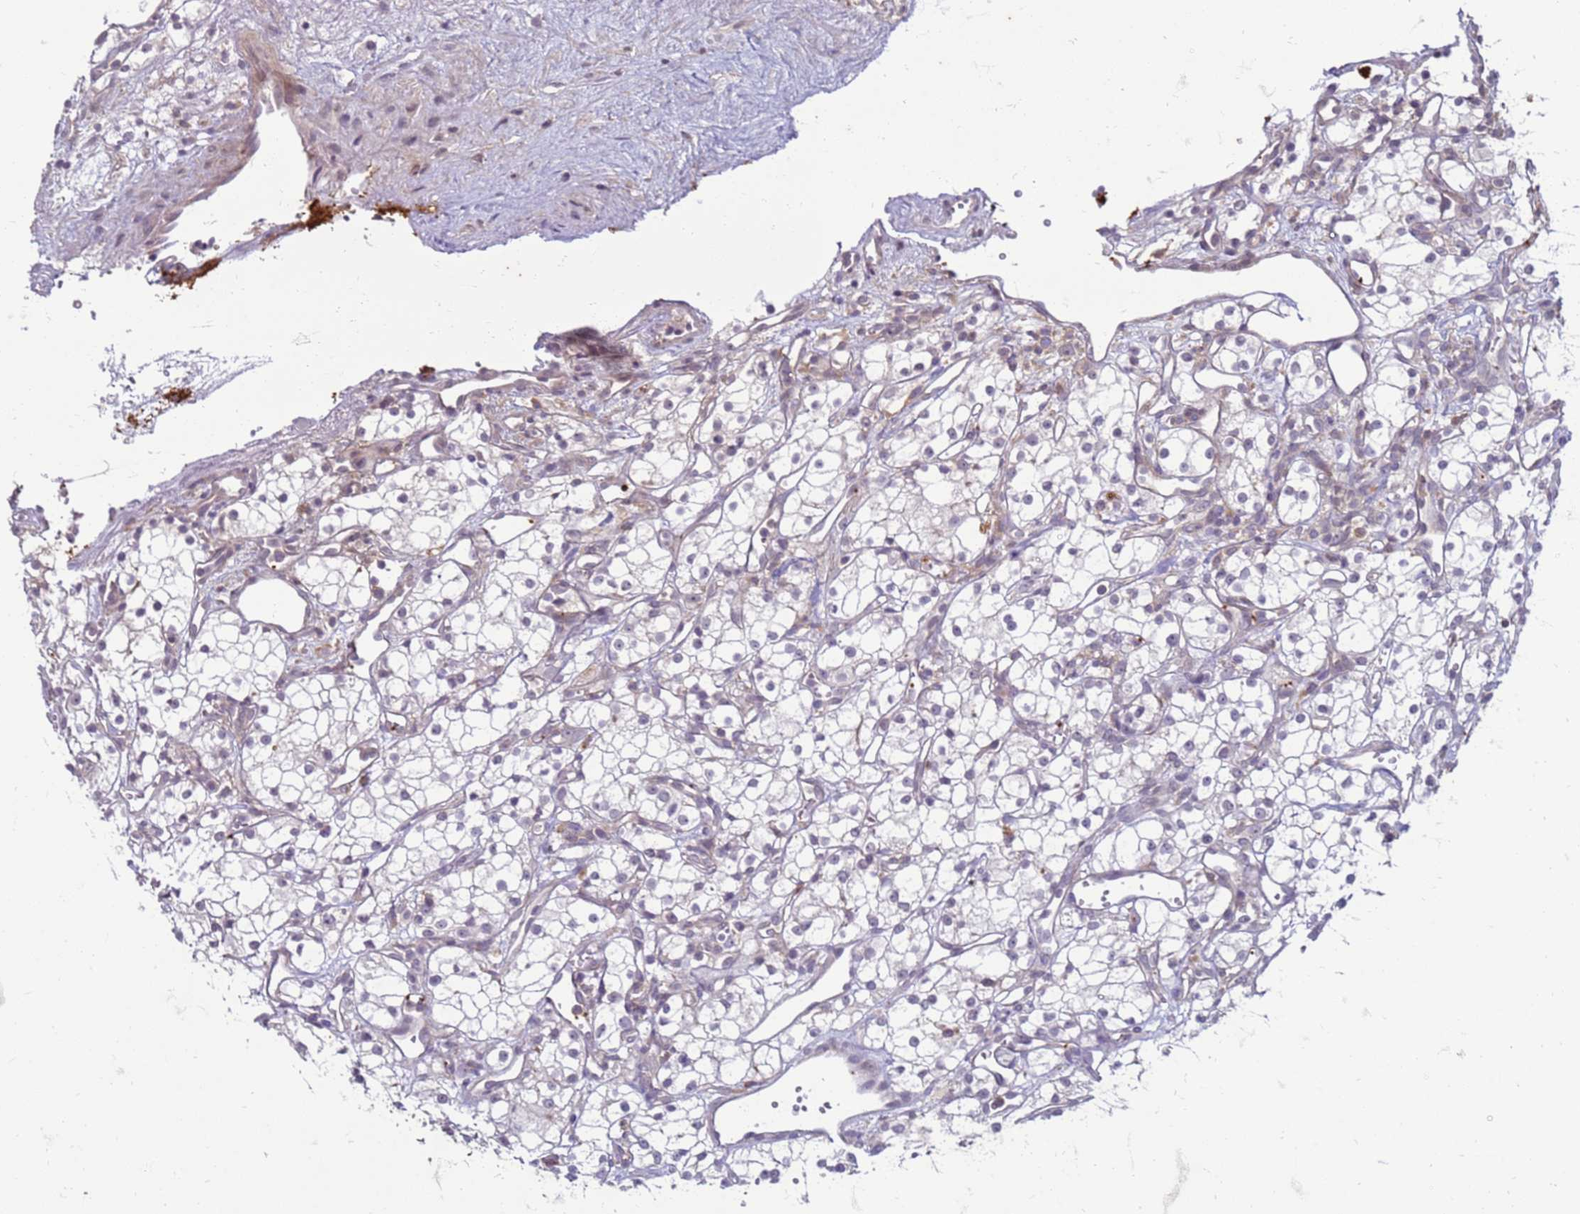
{"staining": {"intensity": "negative", "quantity": "none", "location": "none"}, "tissue": "renal cancer", "cell_type": "Tumor cells", "image_type": "cancer", "snomed": [{"axis": "morphology", "description": "Adenocarcinoma, NOS"}, {"axis": "topography", "description": "Kidney"}], "caption": "The photomicrograph exhibits no significant positivity in tumor cells of adenocarcinoma (renal).", "gene": "SLC15A3", "patient": {"sex": "male", "age": 59}}